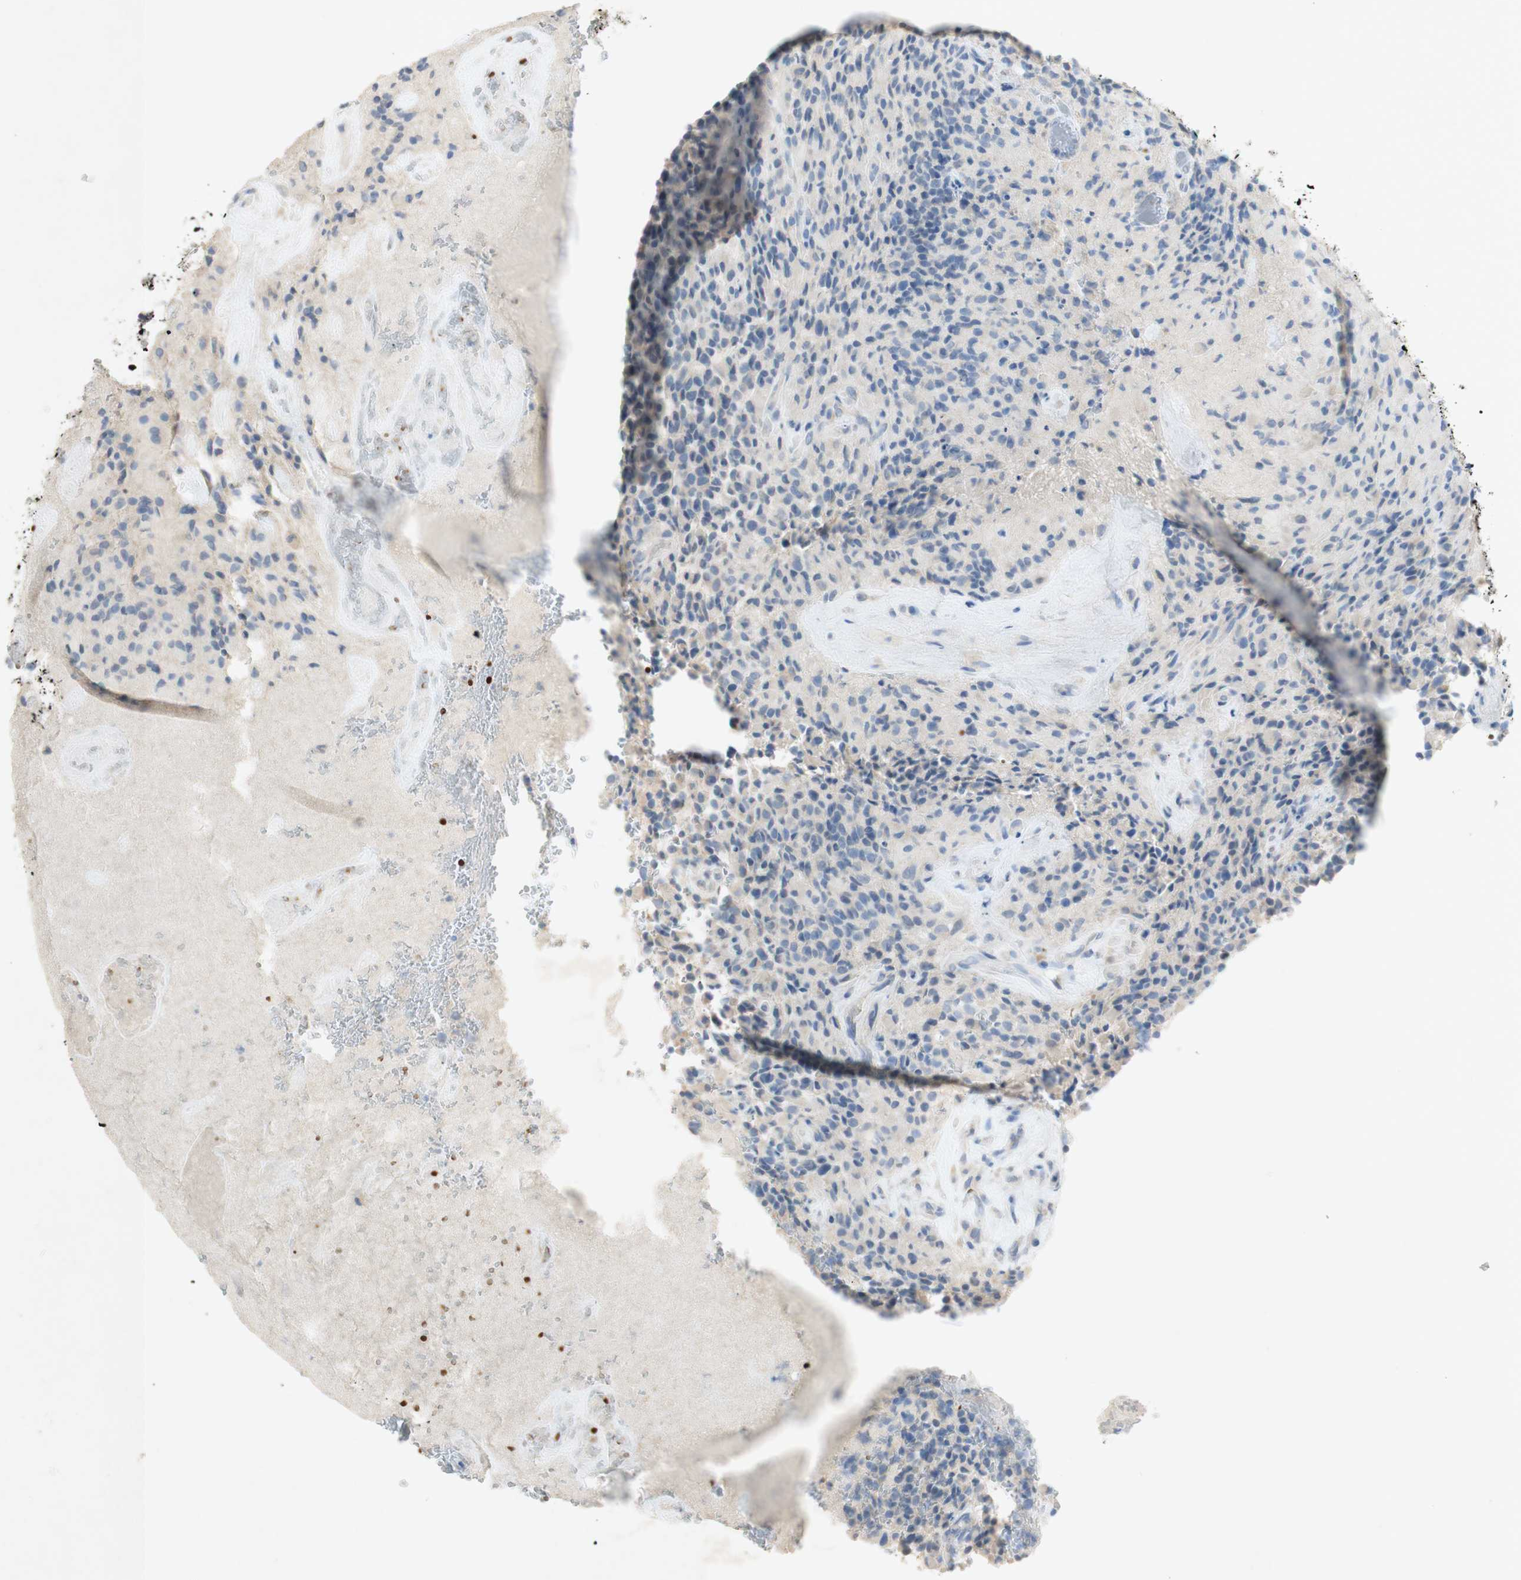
{"staining": {"intensity": "negative", "quantity": "none", "location": "none"}, "tissue": "glioma", "cell_type": "Tumor cells", "image_type": "cancer", "snomed": [{"axis": "morphology", "description": "Glioma, malignant, High grade"}, {"axis": "topography", "description": "Brain"}], "caption": "Glioma stained for a protein using immunohistochemistry exhibits no staining tumor cells.", "gene": "EPO", "patient": {"sex": "male", "age": 71}}